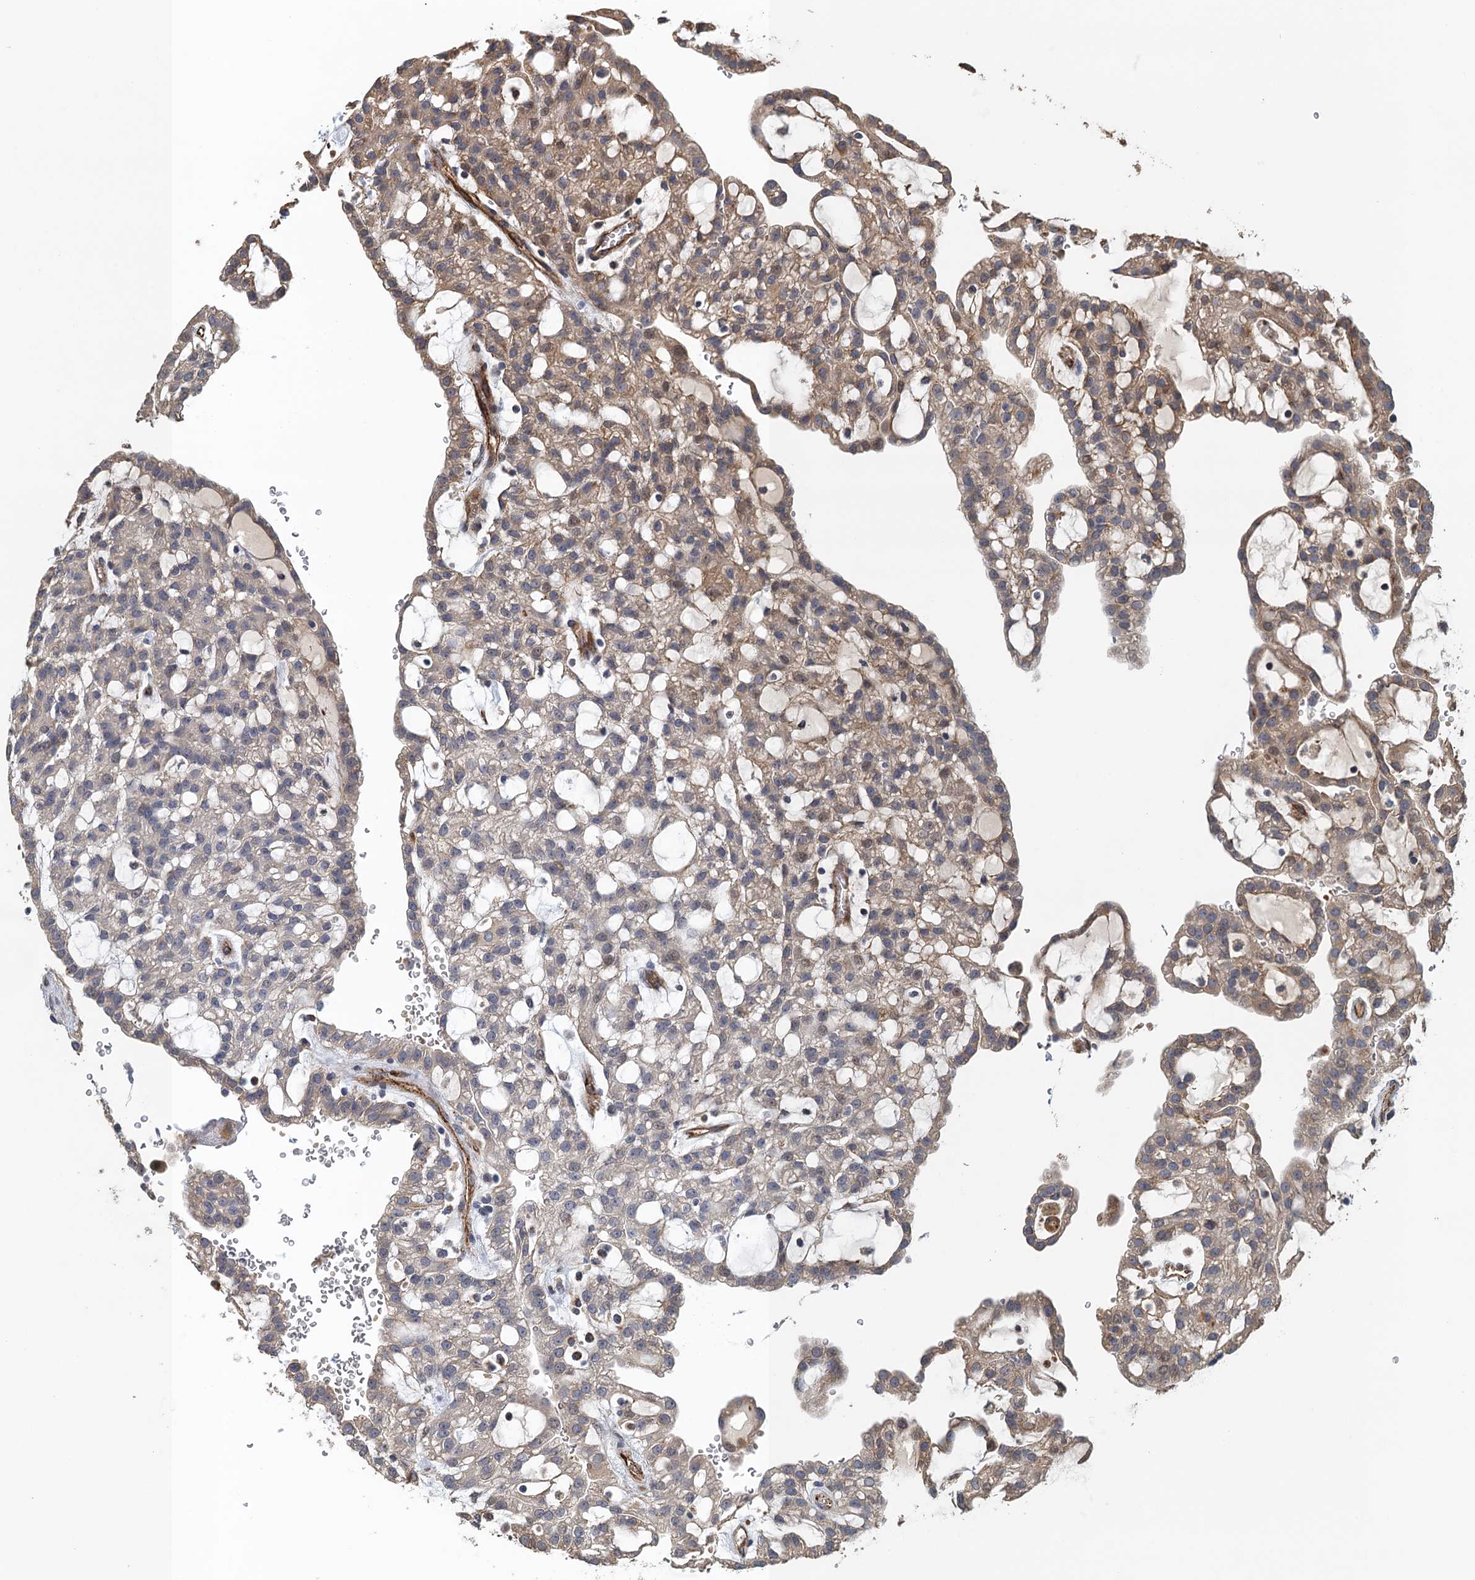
{"staining": {"intensity": "weak", "quantity": "<25%", "location": "cytoplasmic/membranous"}, "tissue": "renal cancer", "cell_type": "Tumor cells", "image_type": "cancer", "snomed": [{"axis": "morphology", "description": "Adenocarcinoma, NOS"}, {"axis": "topography", "description": "Kidney"}], "caption": "A high-resolution photomicrograph shows IHC staining of renal adenocarcinoma, which displays no significant expression in tumor cells.", "gene": "ACSBG1", "patient": {"sex": "male", "age": 63}}